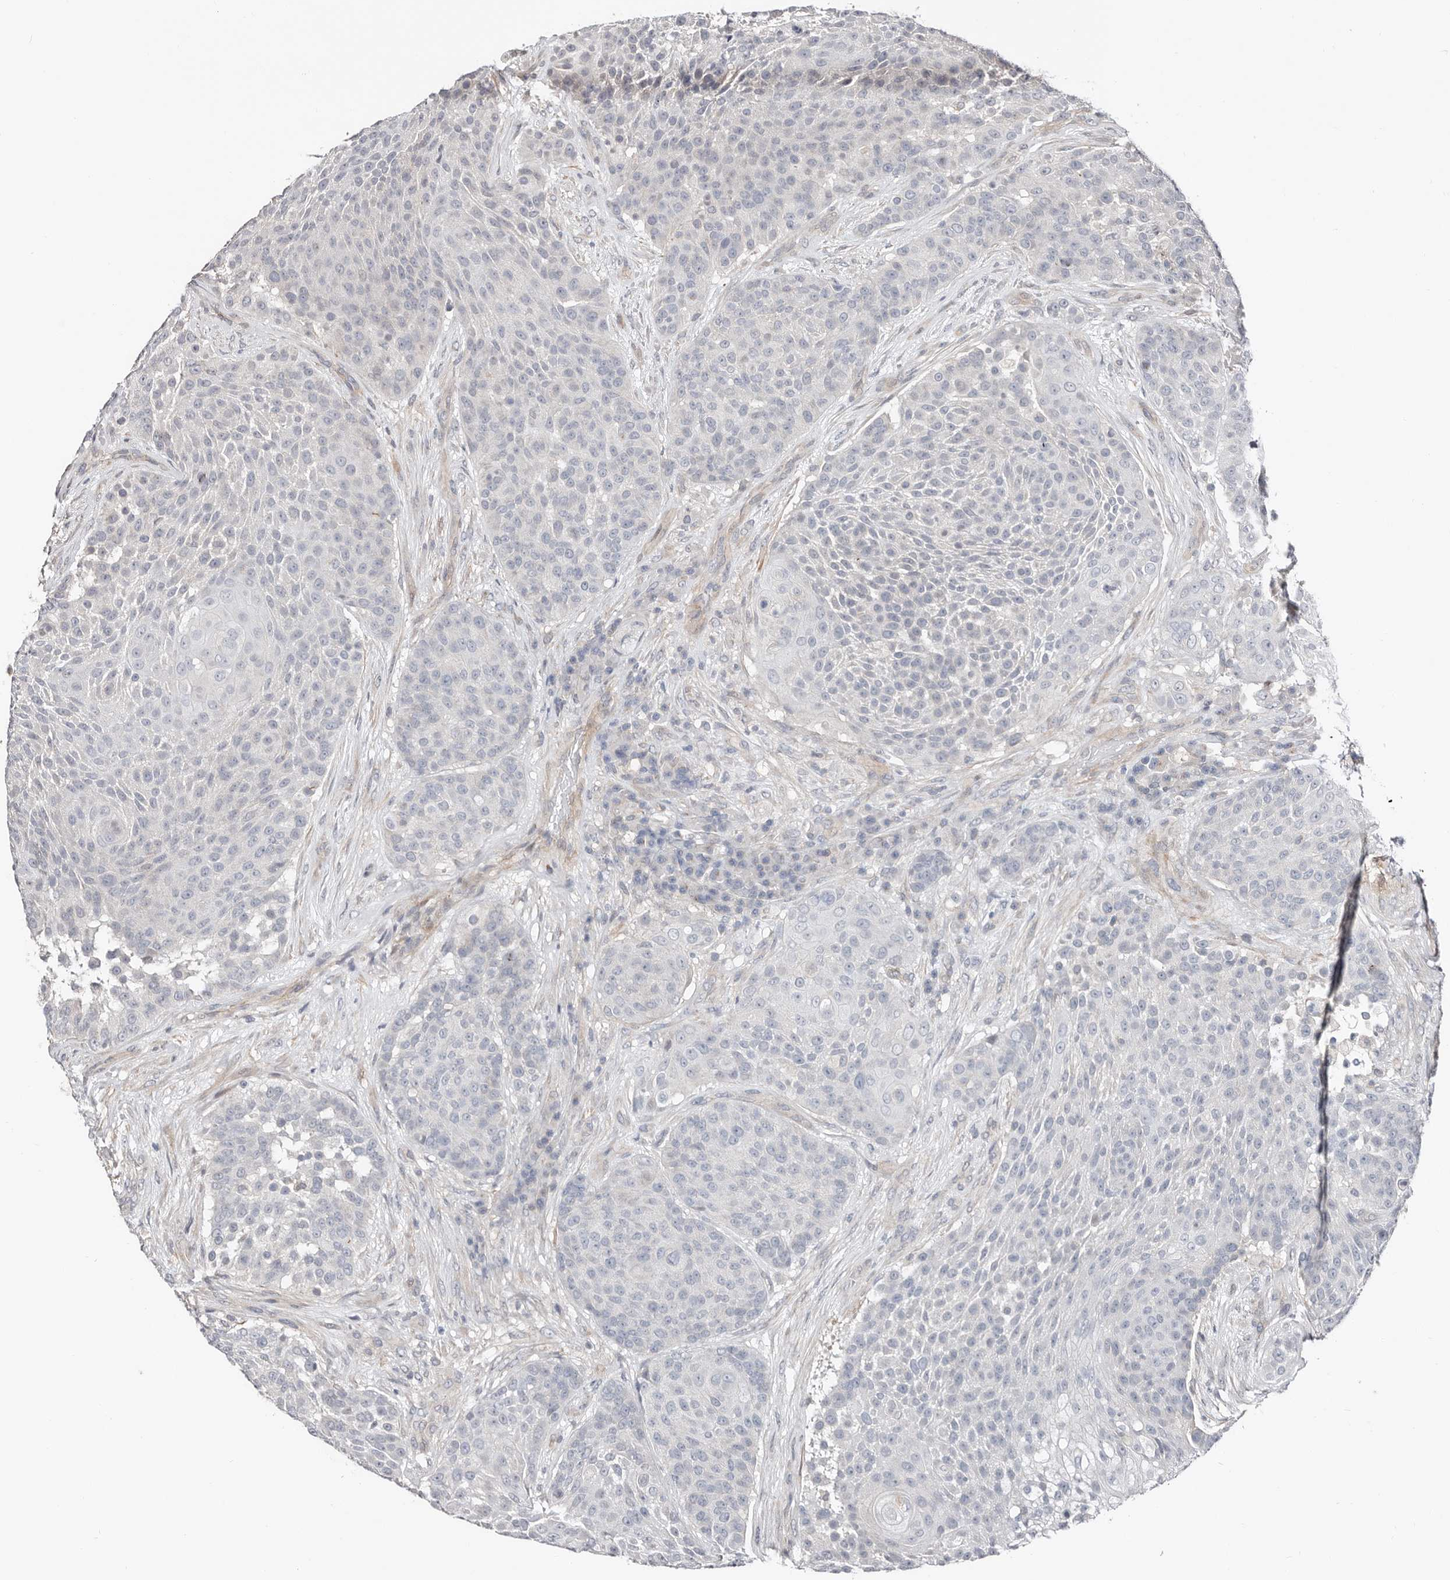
{"staining": {"intensity": "negative", "quantity": "none", "location": "none"}, "tissue": "urothelial cancer", "cell_type": "Tumor cells", "image_type": "cancer", "snomed": [{"axis": "morphology", "description": "Urothelial carcinoma, High grade"}, {"axis": "topography", "description": "Urinary bladder"}], "caption": "The photomicrograph shows no significant expression in tumor cells of high-grade urothelial carcinoma.", "gene": "ASRGL1", "patient": {"sex": "female", "age": 63}}